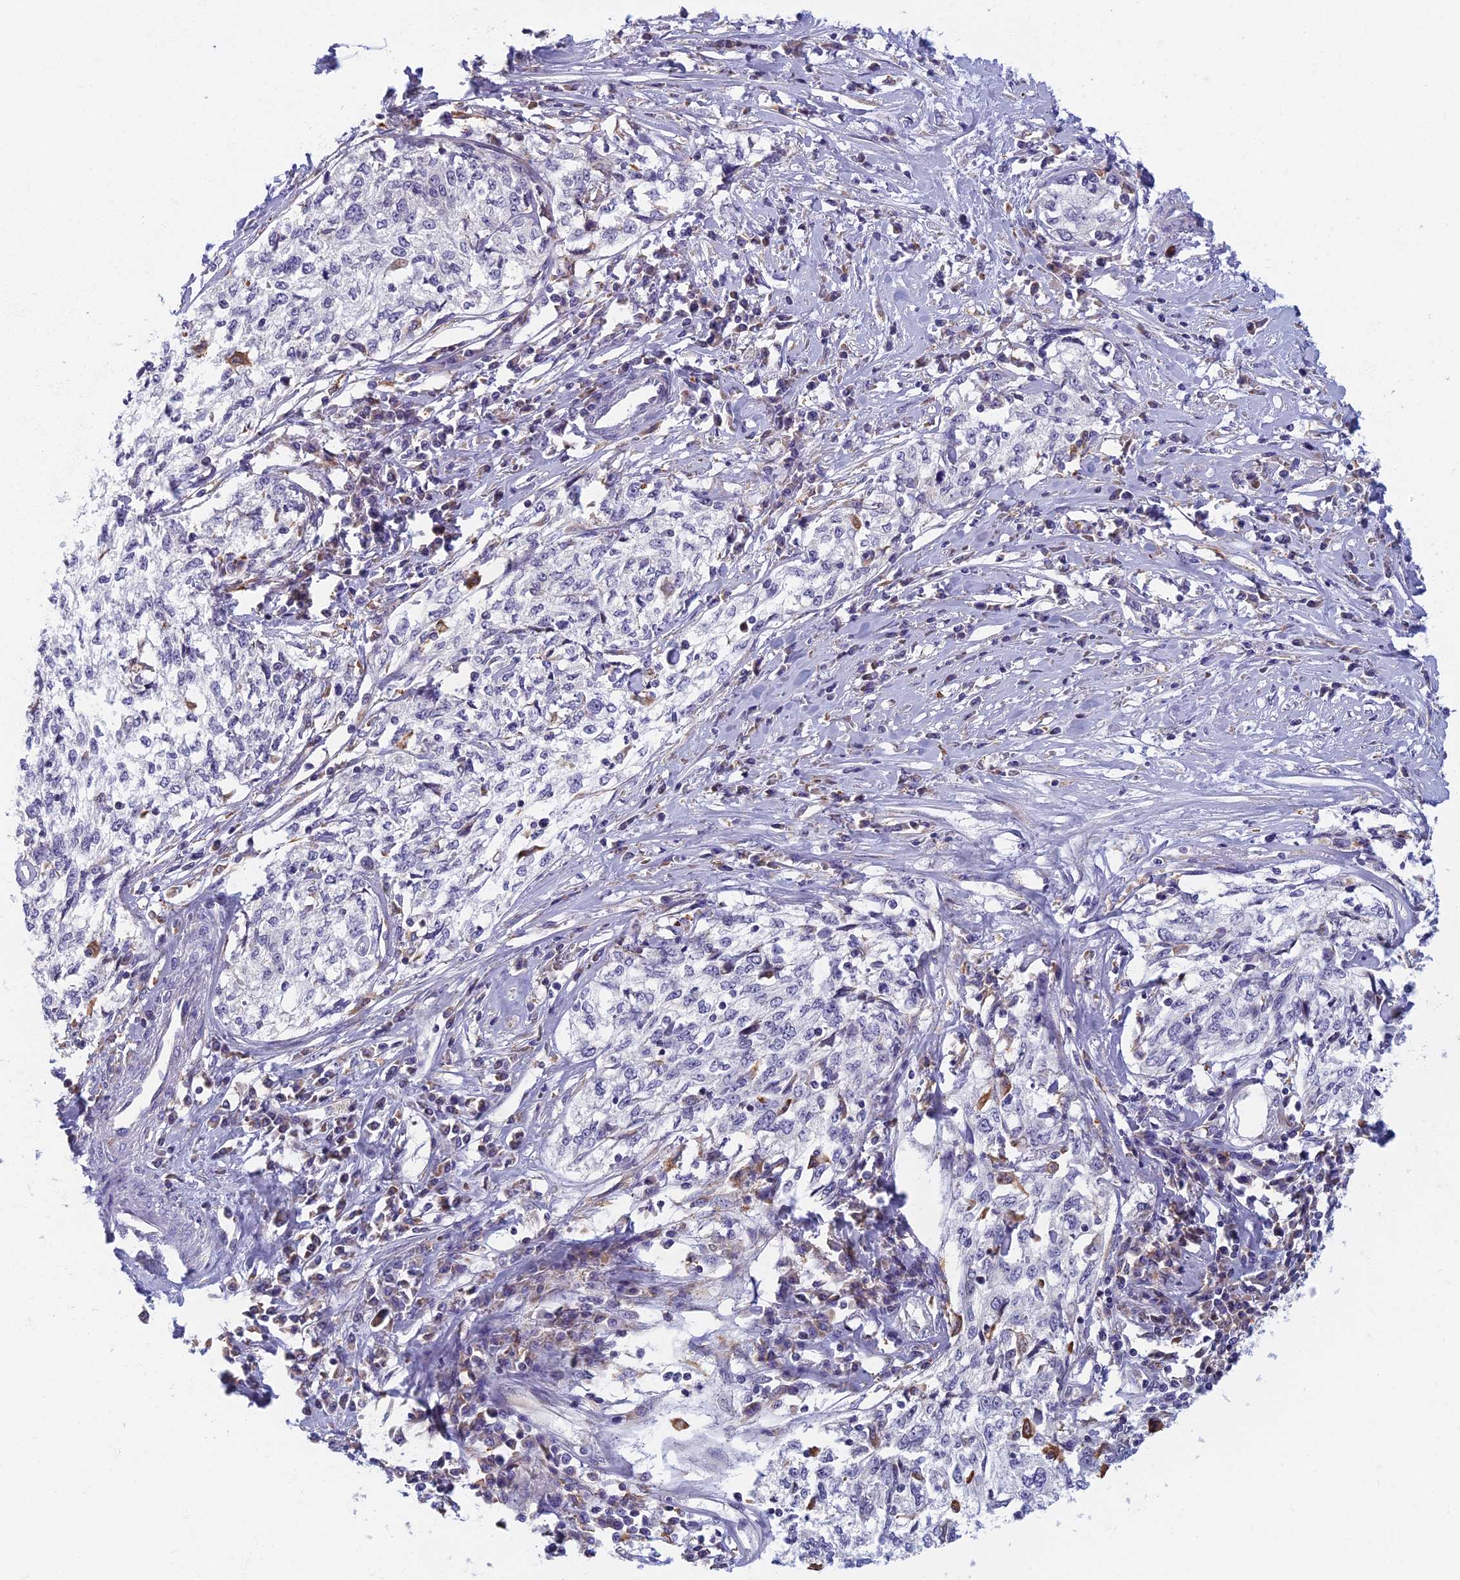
{"staining": {"intensity": "negative", "quantity": "none", "location": "none"}, "tissue": "cervical cancer", "cell_type": "Tumor cells", "image_type": "cancer", "snomed": [{"axis": "morphology", "description": "Squamous cell carcinoma, NOS"}, {"axis": "topography", "description": "Cervix"}], "caption": "Protein analysis of cervical cancer displays no significant staining in tumor cells. (Stains: DAB immunohistochemistry (IHC) with hematoxylin counter stain, Microscopy: brightfield microscopy at high magnification).", "gene": "DDX51", "patient": {"sex": "female", "age": 57}}